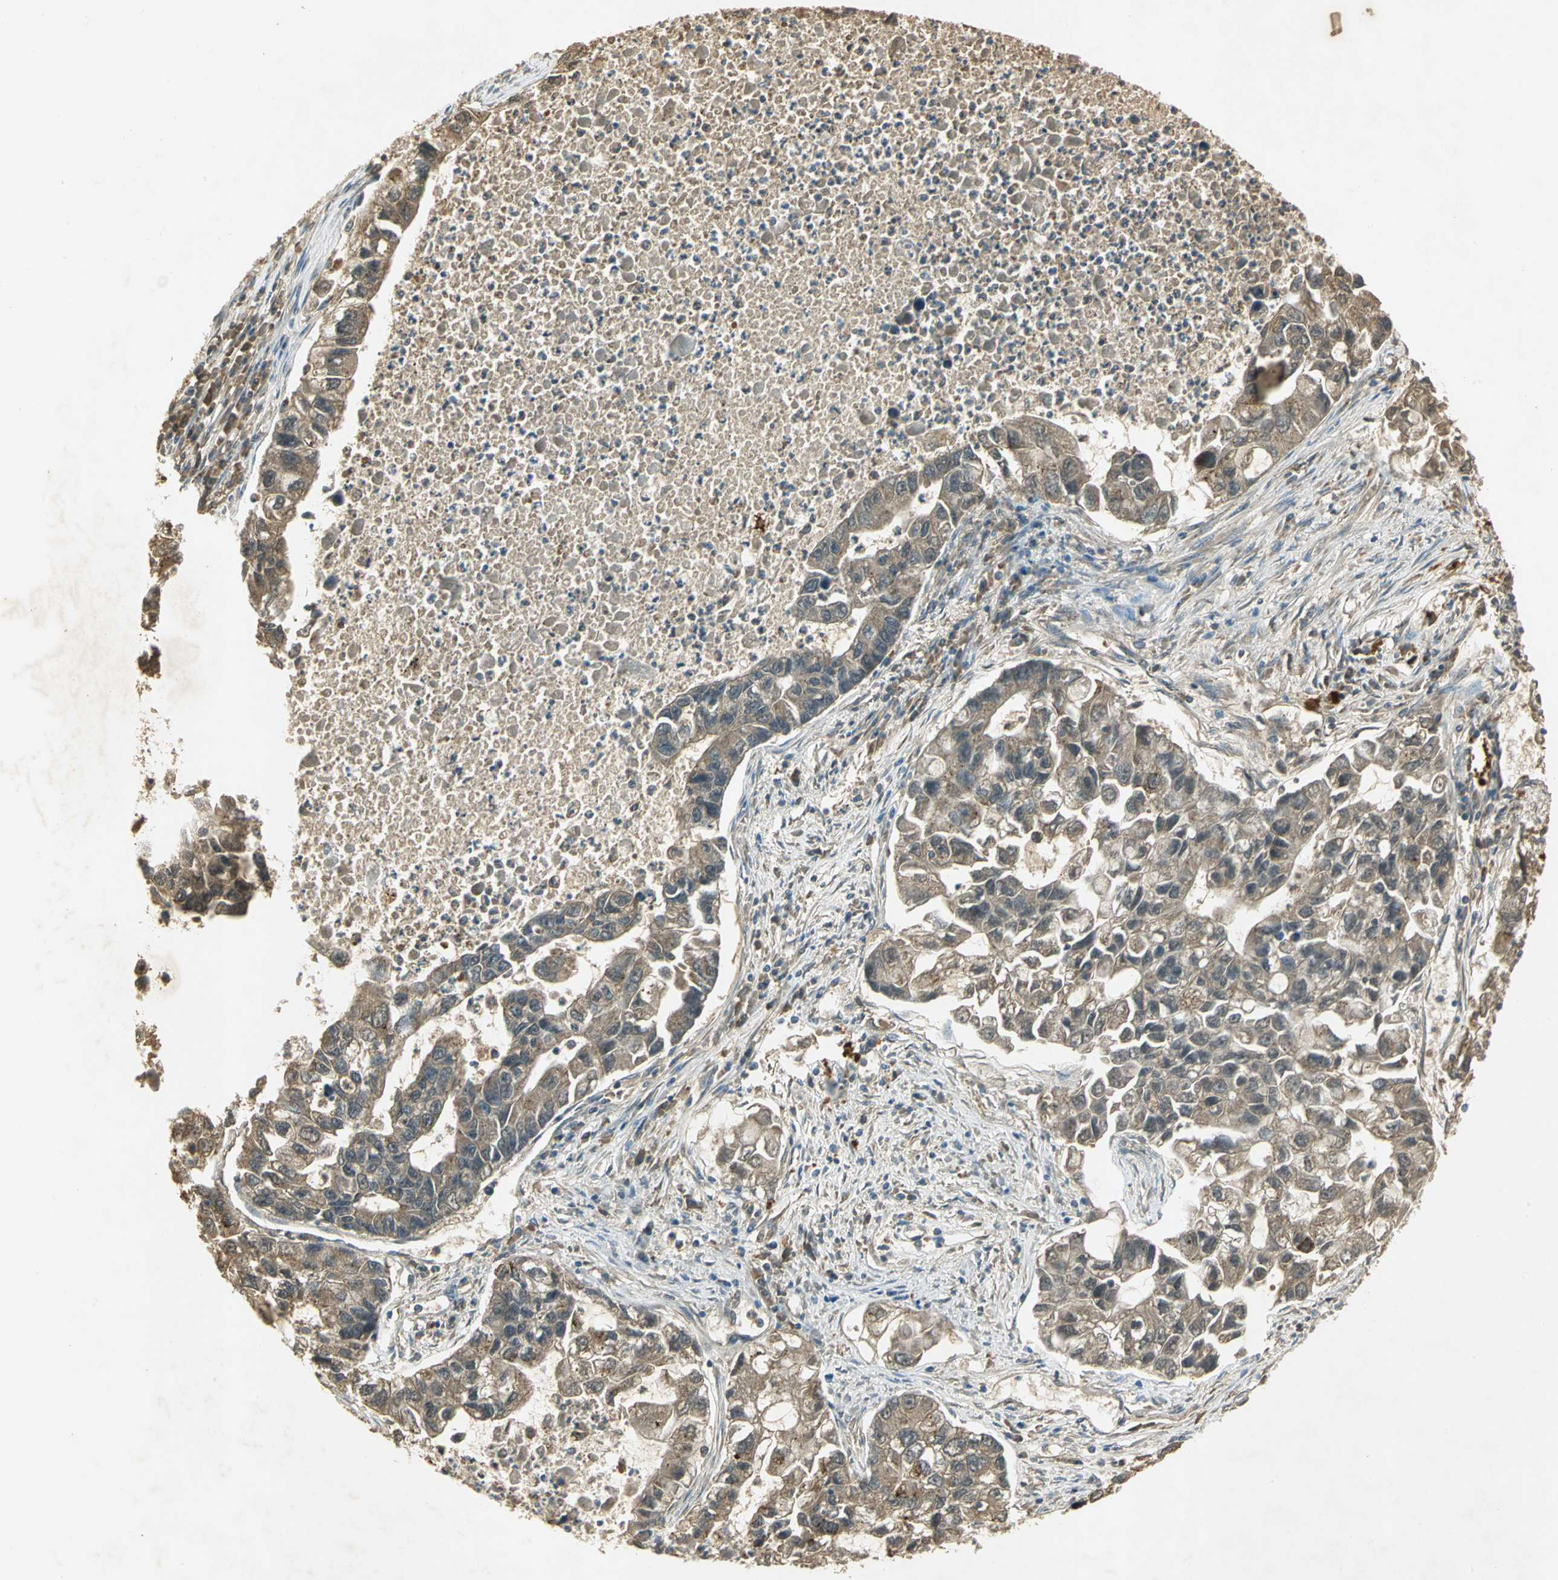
{"staining": {"intensity": "moderate", "quantity": ">75%", "location": "cytoplasmic/membranous"}, "tissue": "lung cancer", "cell_type": "Tumor cells", "image_type": "cancer", "snomed": [{"axis": "morphology", "description": "Adenocarcinoma, NOS"}, {"axis": "topography", "description": "Lung"}], "caption": "Immunohistochemistry (DAB) staining of lung adenocarcinoma shows moderate cytoplasmic/membranous protein positivity in about >75% of tumor cells. The protein is shown in brown color, while the nuclei are stained blue.", "gene": "KEAP1", "patient": {"sex": "female", "age": 51}}